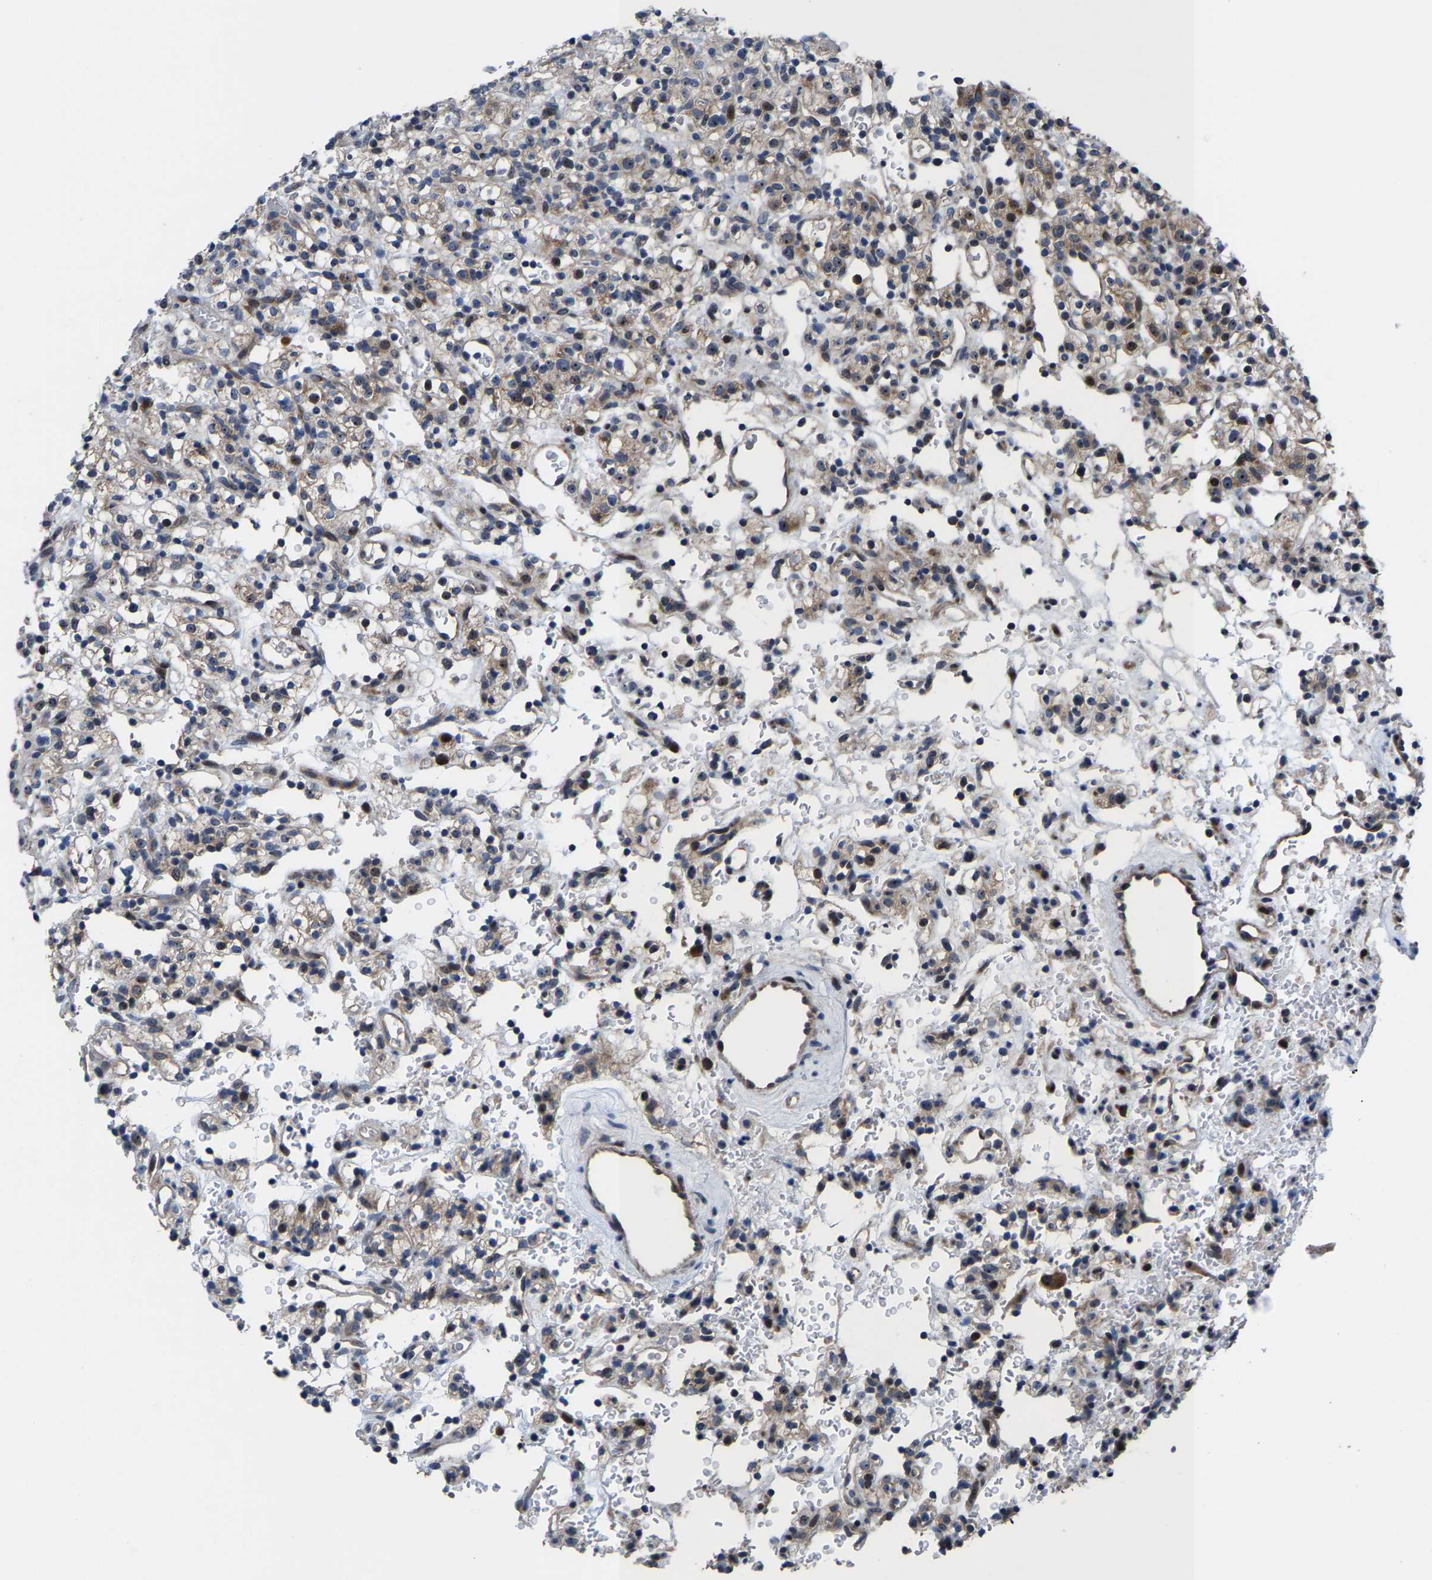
{"staining": {"intensity": "weak", "quantity": "<25%", "location": "cytoplasmic/membranous"}, "tissue": "renal cancer", "cell_type": "Tumor cells", "image_type": "cancer", "snomed": [{"axis": "morphology", "description": "Normal tissue, NOS"}, {"axis": "morphology", "description": "Adenocarcinoma, NOS"}, {"axis": "topography", "description": "Kidney"}], "caption": "Protein analysis of renal cancer (adenocarcinoma) reveals no significant expression in tumor cells.", "gene": "HAUS6", "patient": {"sex": "female", "age": 72}}